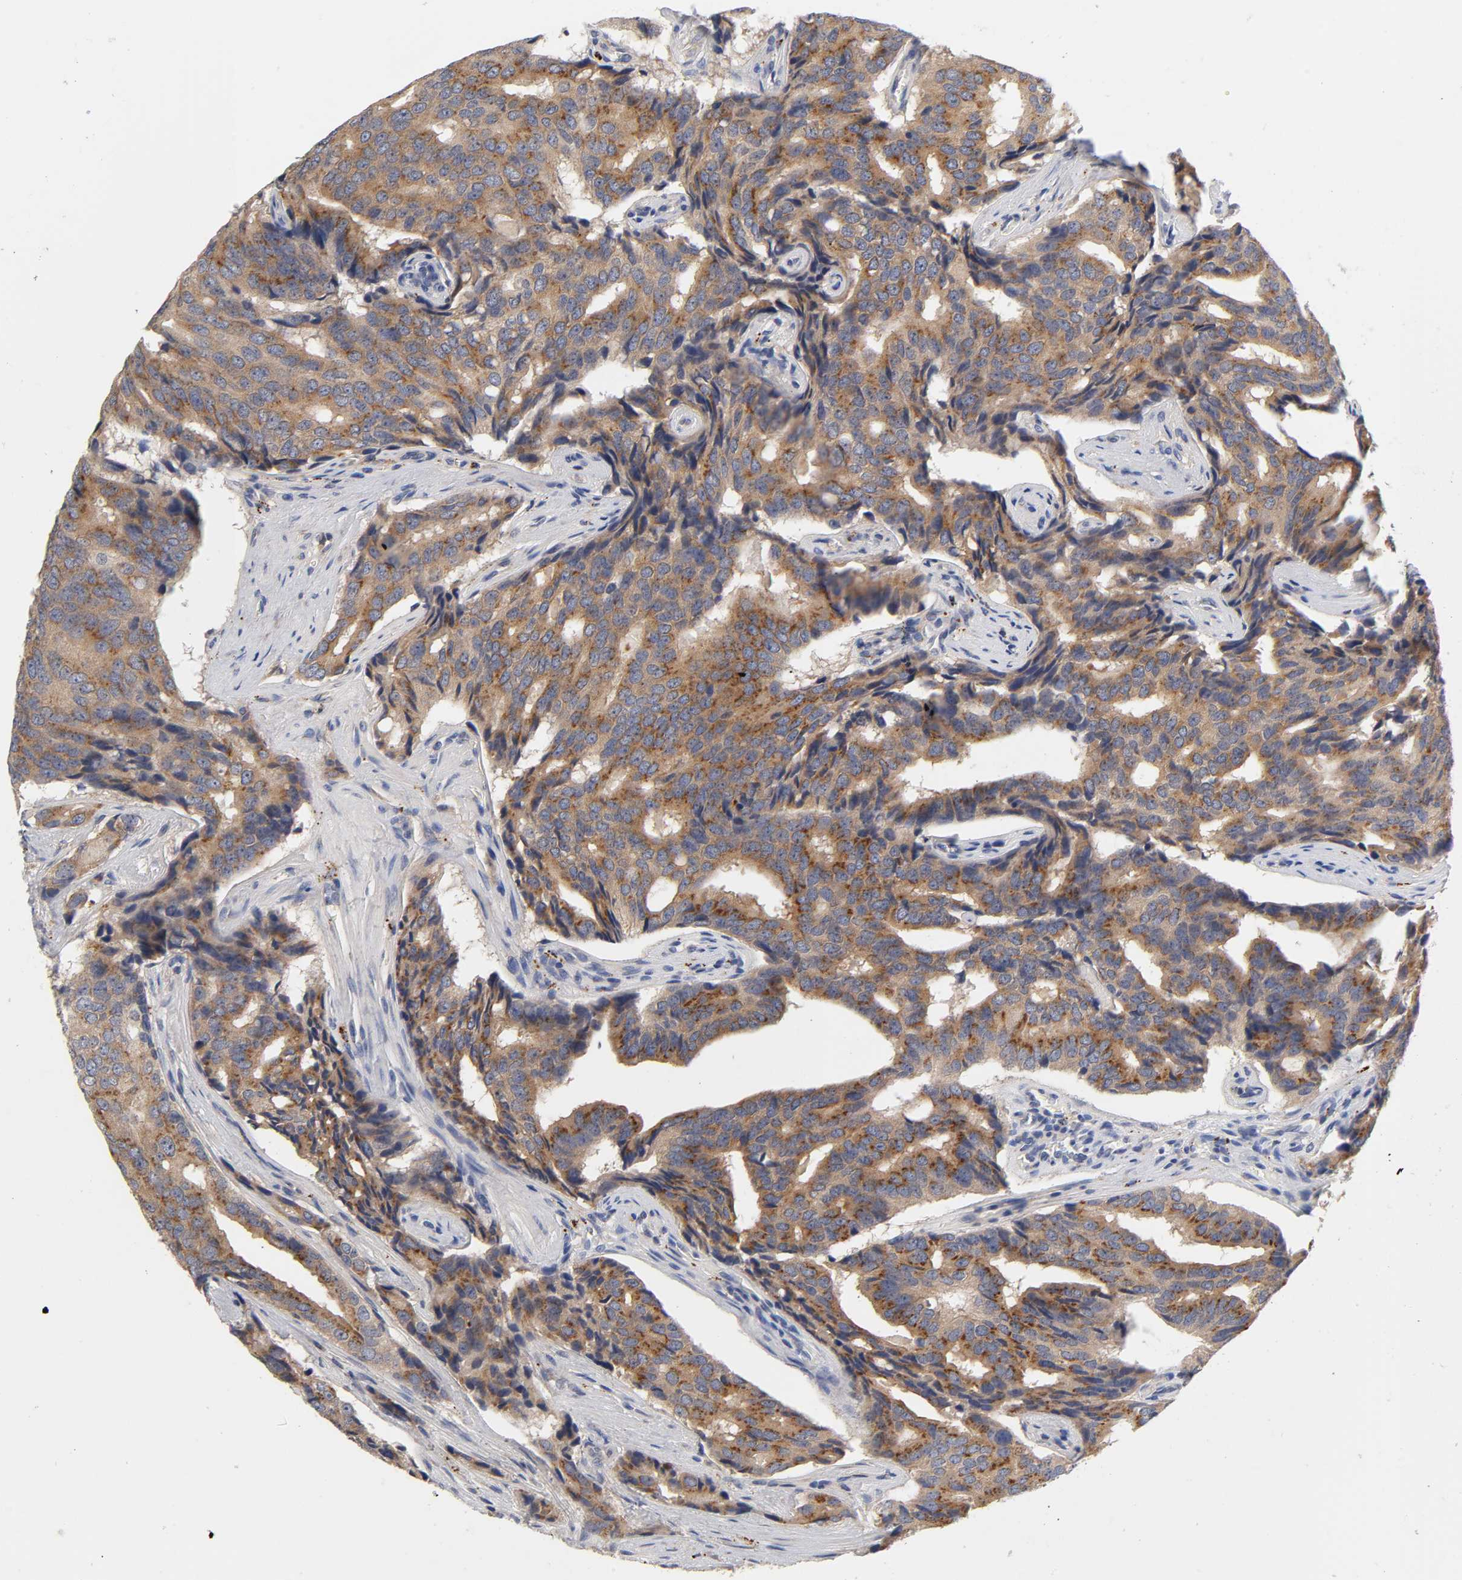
{"staining": {"intensity": "moderate", "quantity": ">75%", "location": "cytoplasmic/membranous"}, "tissue": "prostate cancer", "cell_type": "Tumor cells", "image_type": "cancer", "snomed": [{"axis": "morphology", "description": "Adenocarcinoma, High grade"}, {"axis": "topography", "description": "Prostate"}], "caption": "Adenocarcinoma (high-grade) (prostate) stained with DAB IHC displays medium levels of moderate cytoplasmic/membranous expression in about >75% of tumor cells.", "gene": "C17orf75", "patient": {"sex": "male", "age": 58}}